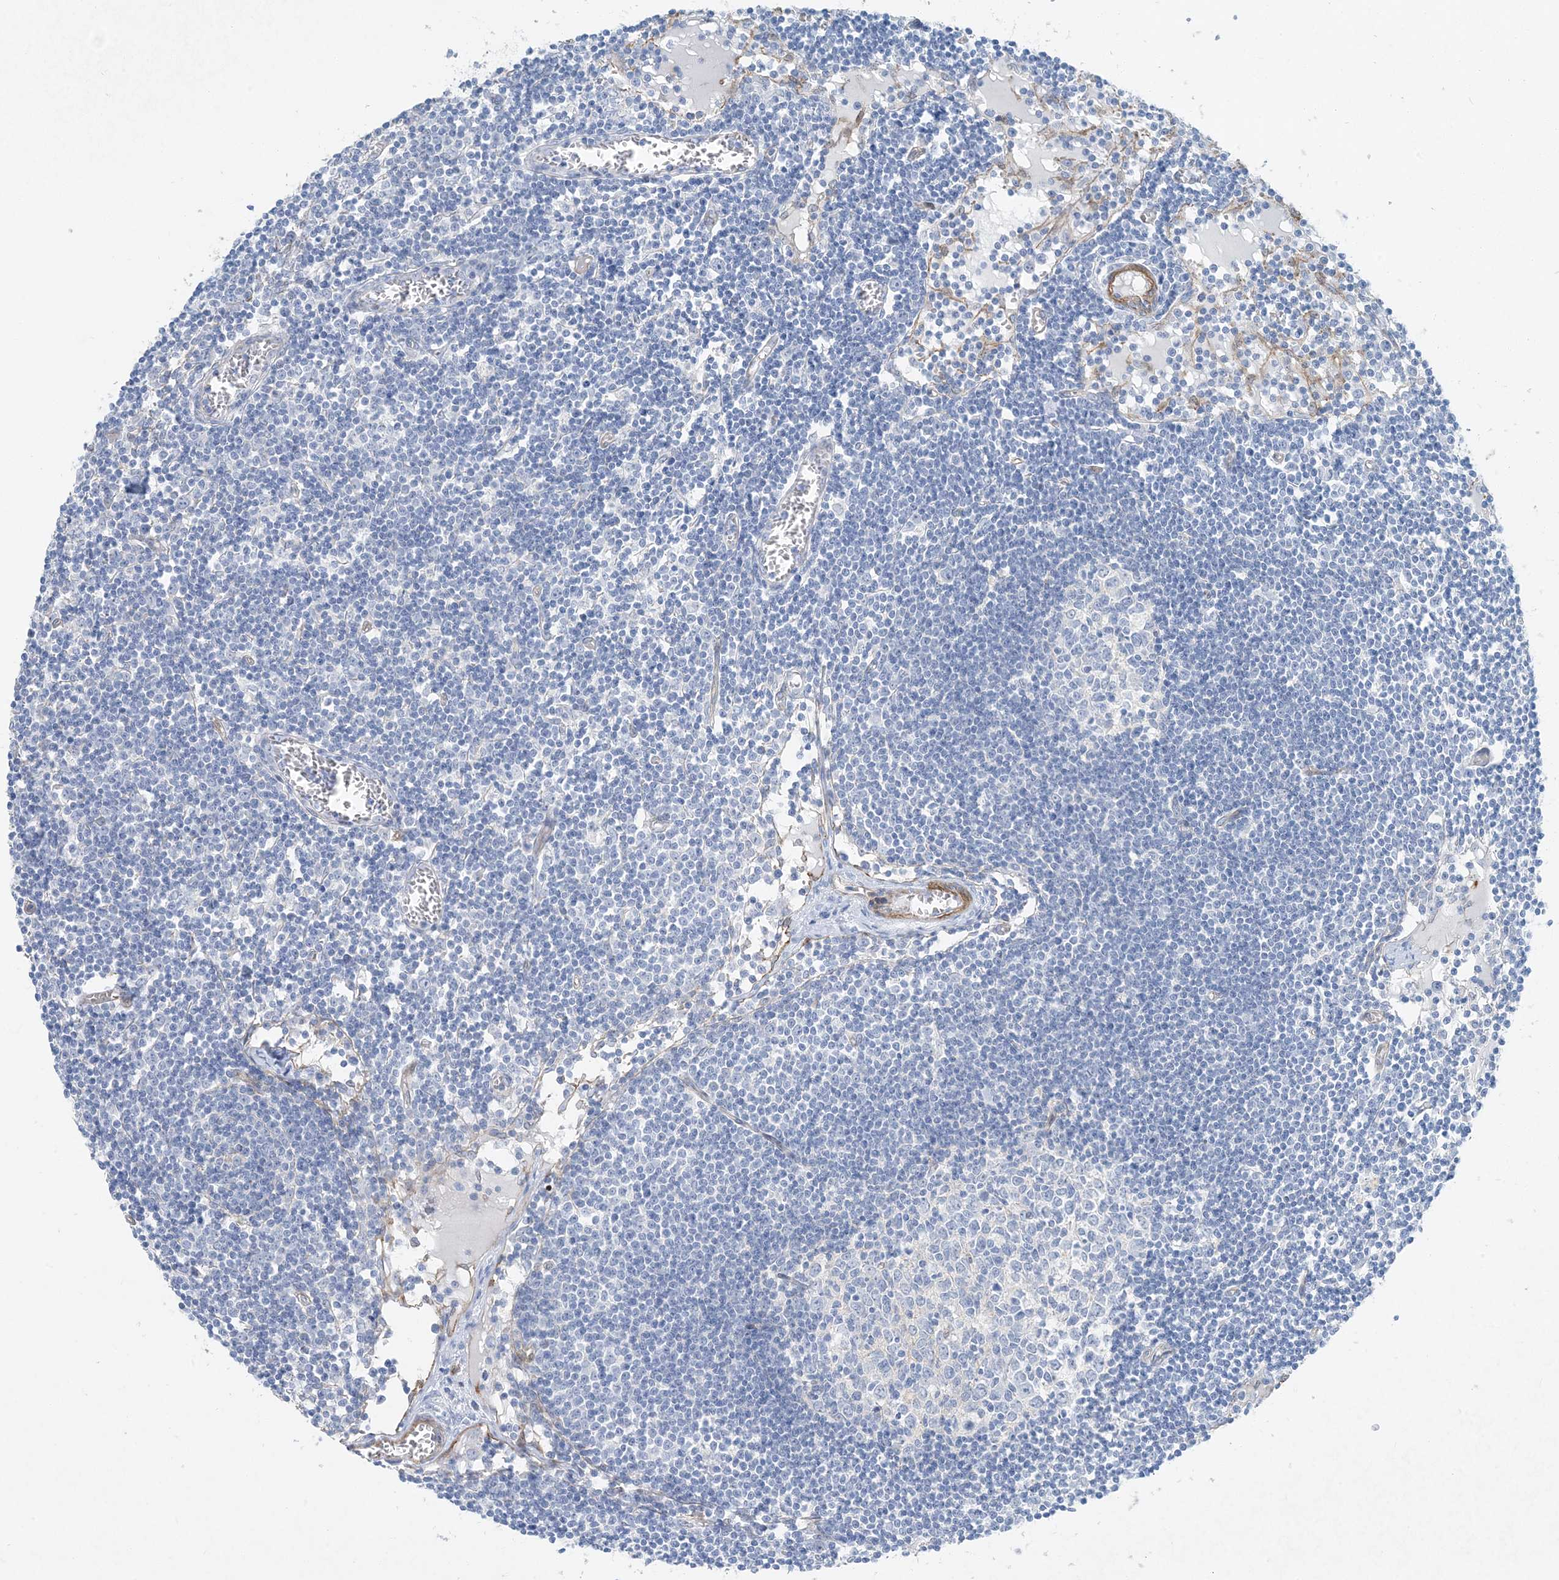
{"staining": {"intensity": "negative", "quantity": "none", "location": "none"}, "tissue": "lymph node", "cell_type": "Germinal center cells", "image_type": "normal", "snomed": [{"axis": "morphology", "description": "Normal tissue, NOS"}, {"axis": "topography", "description": "Lymph node"}], "caption": "This micrograph is of normal lymph node stained with immunohistochemistry to label a protein in brown with the nuclei are counter-stained blue. There is no expression in germinal center cells.", "gene": "PGM5", "patient": {"sex": "female", "age": 11}}